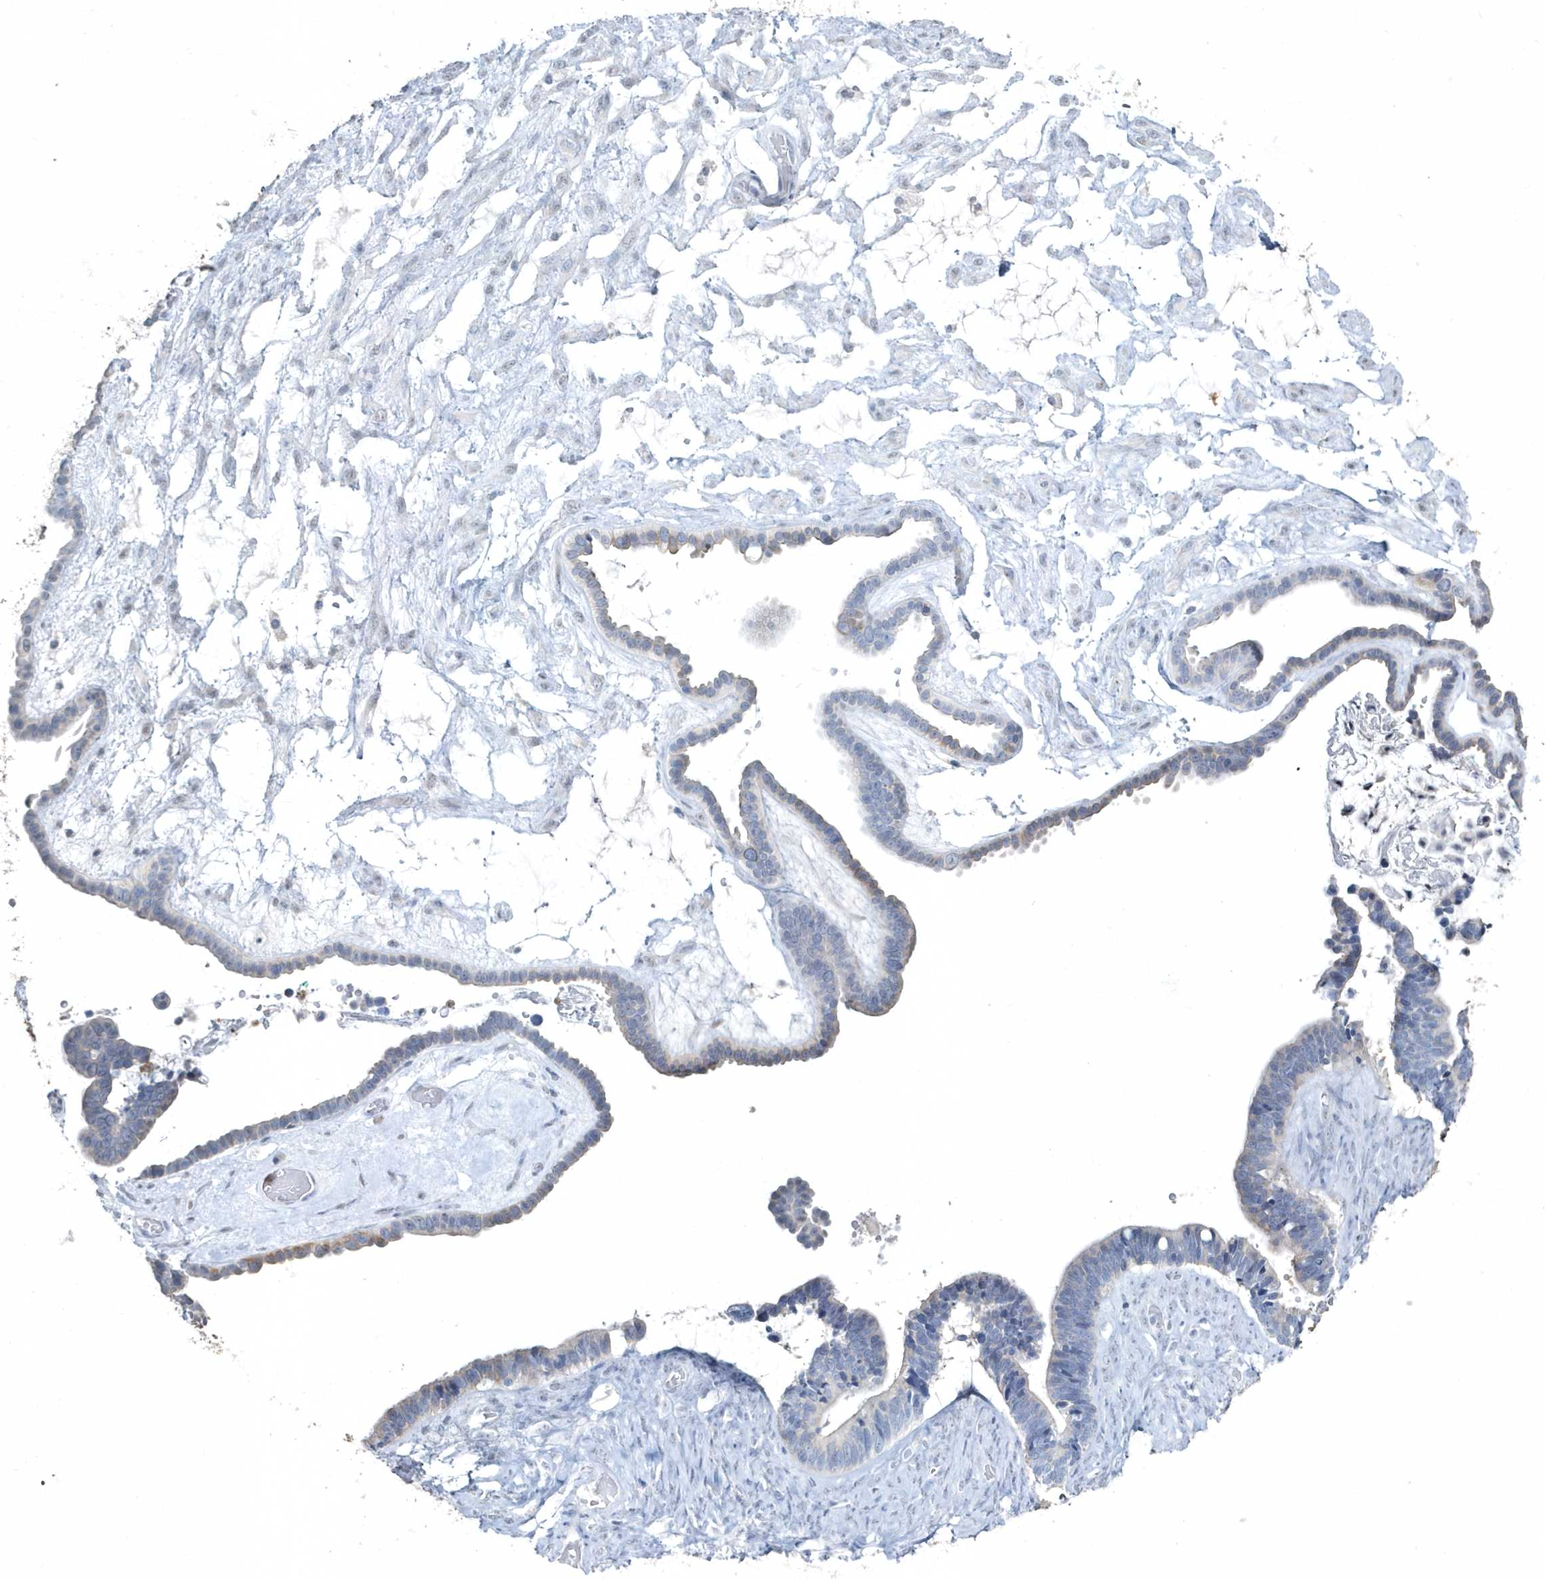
{"staining": {"intensity": "negative", "quantity": "none", "location": "none"}, "tissue": "ovarian cancer", "cell_type": "Tumor cells", "image_type": "cancer", "snomed": [{"axis": "morphology", "description": "Cystadenocarcinoma, serous, NOS"}, {"axis": "topography", "description": "Ovary"}], "caption": "Tumor cells are negative for protein expression in human serous cystadenocarcinoma (ovarian).", "gene": "MYOT", "patient": {"sex": "female", "age": 56}}